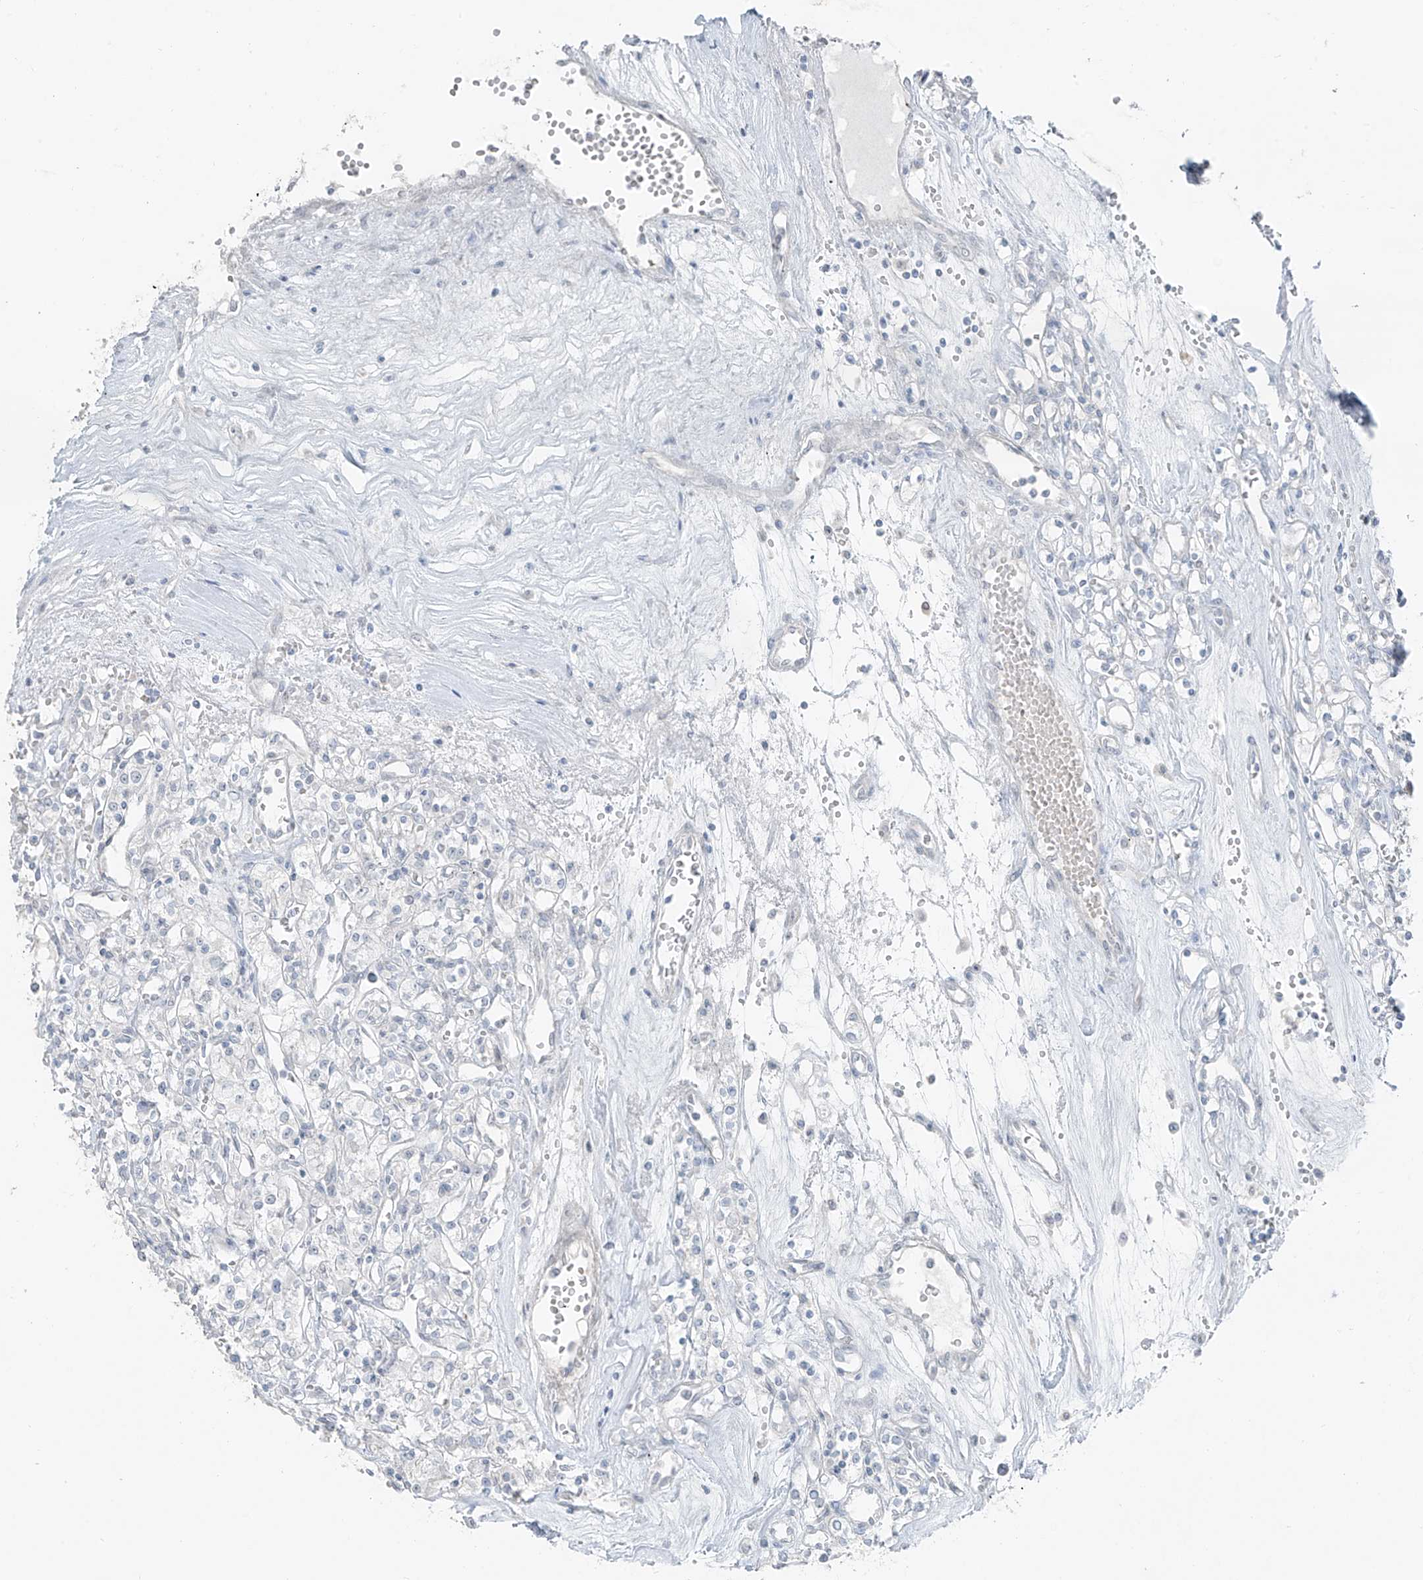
{"staining": {"intensity": "negative", "quantity": "none", "location": "none"}, "tissue": "renal cancer", "cell_type": "Tumor cells", "image_type": "cancer", "snomed": [{"axis": "morphology", "description": "Adenocarcinoma, NOS"}, {"axis": "topography", "description": "Kidney"}], "caption": "This is an immunohistochemistry image of renal adenocarcinoma. There is no staining in tumor cells.", "gene": "PRDM6", "patient": {"sex": "female", "age": 59}}